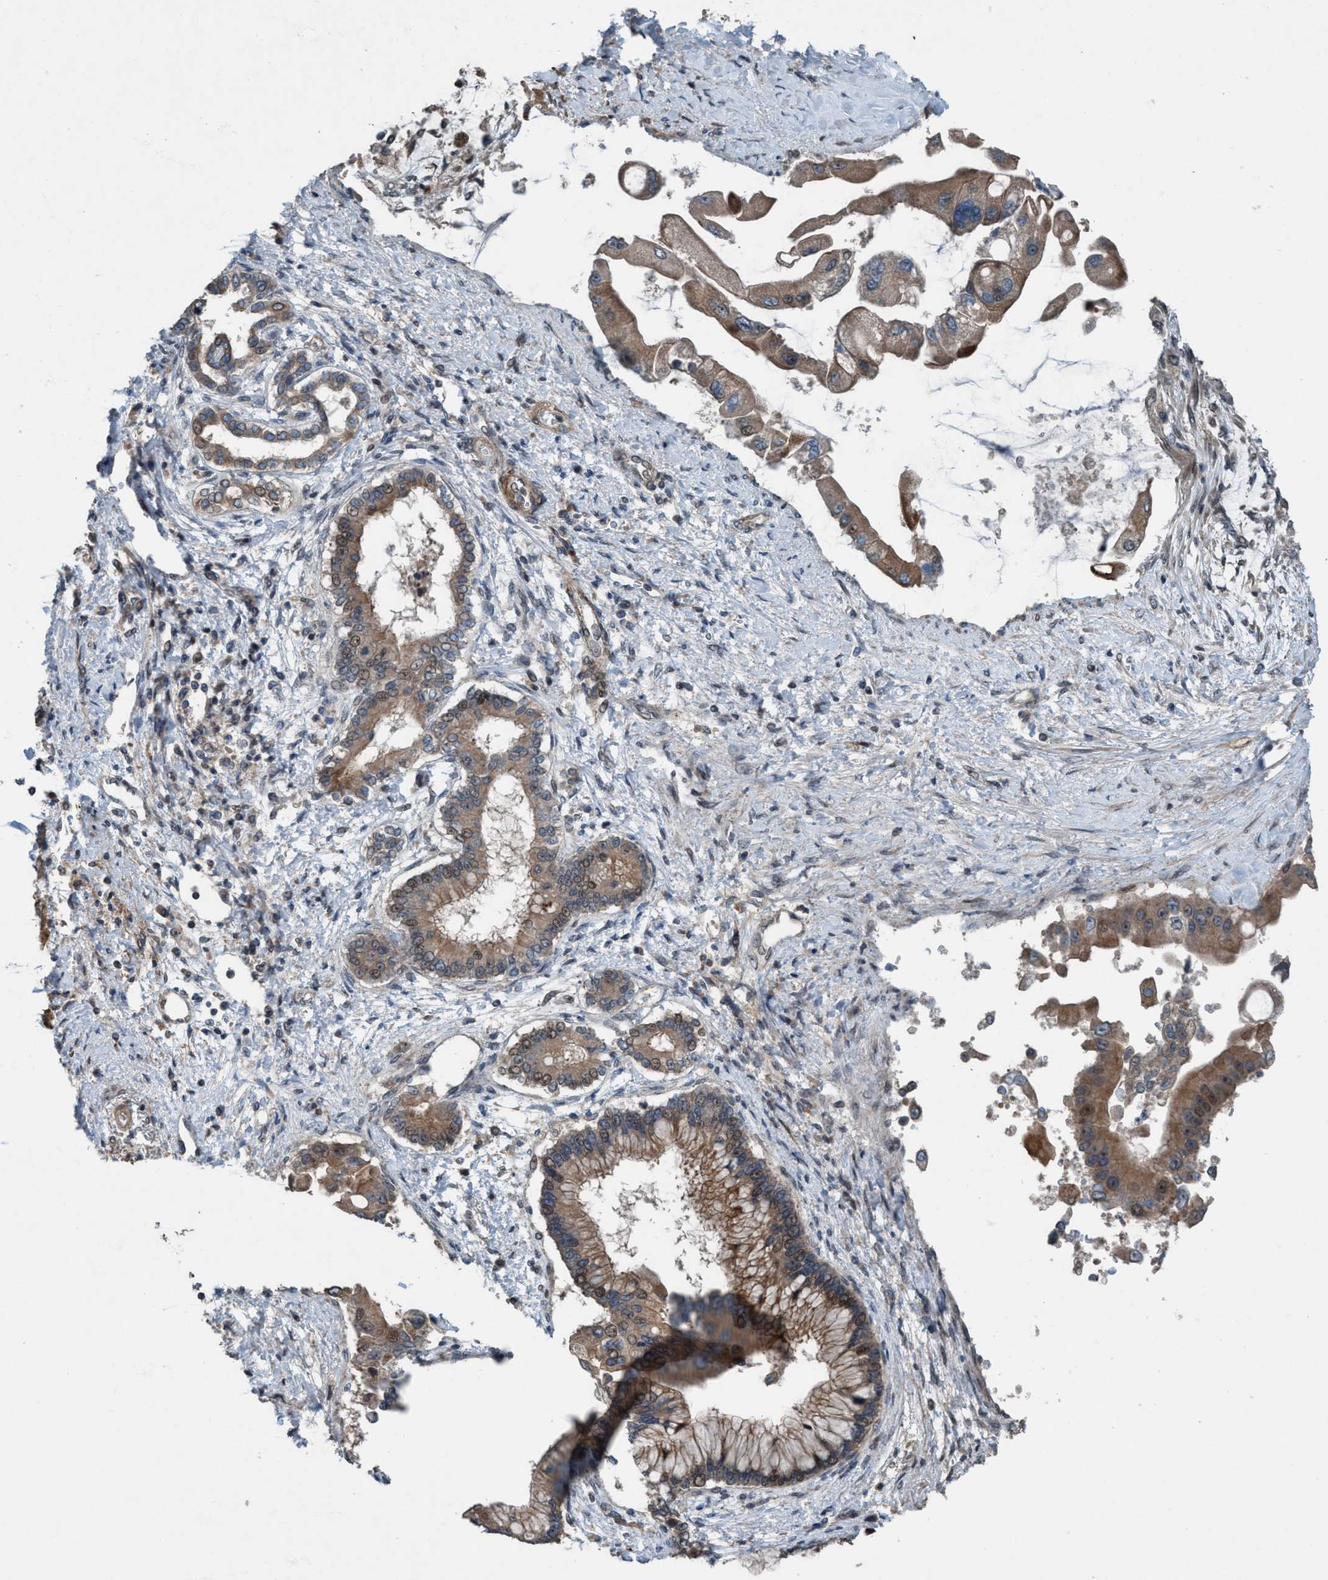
{"staining": {"intensity": "moderate", "quantity": ">75%", "location": "cytoplasmic/membranous,nuclear"}, "tissue": "liver cancer", "cell_type": "Tumor cells", "image_type": "cancer", "snomed": [{"axis": "morphology", "description": "Cholangiocarcinoma"}, {"axis": "topography", "description": "Liver"}], "caption": "Immunohistochemical staining of cholangiocarcinoma (liver) shows moderate cytoplasmic/membranous and nuclear protein staining in approximately >75% of tumor cells. (DAB (3,3'-diaminobenzidine) IHC with brightfield microscopy, high magnification).", "gene": "NISCH", "patient": {"sex": "male", "age": 50}}